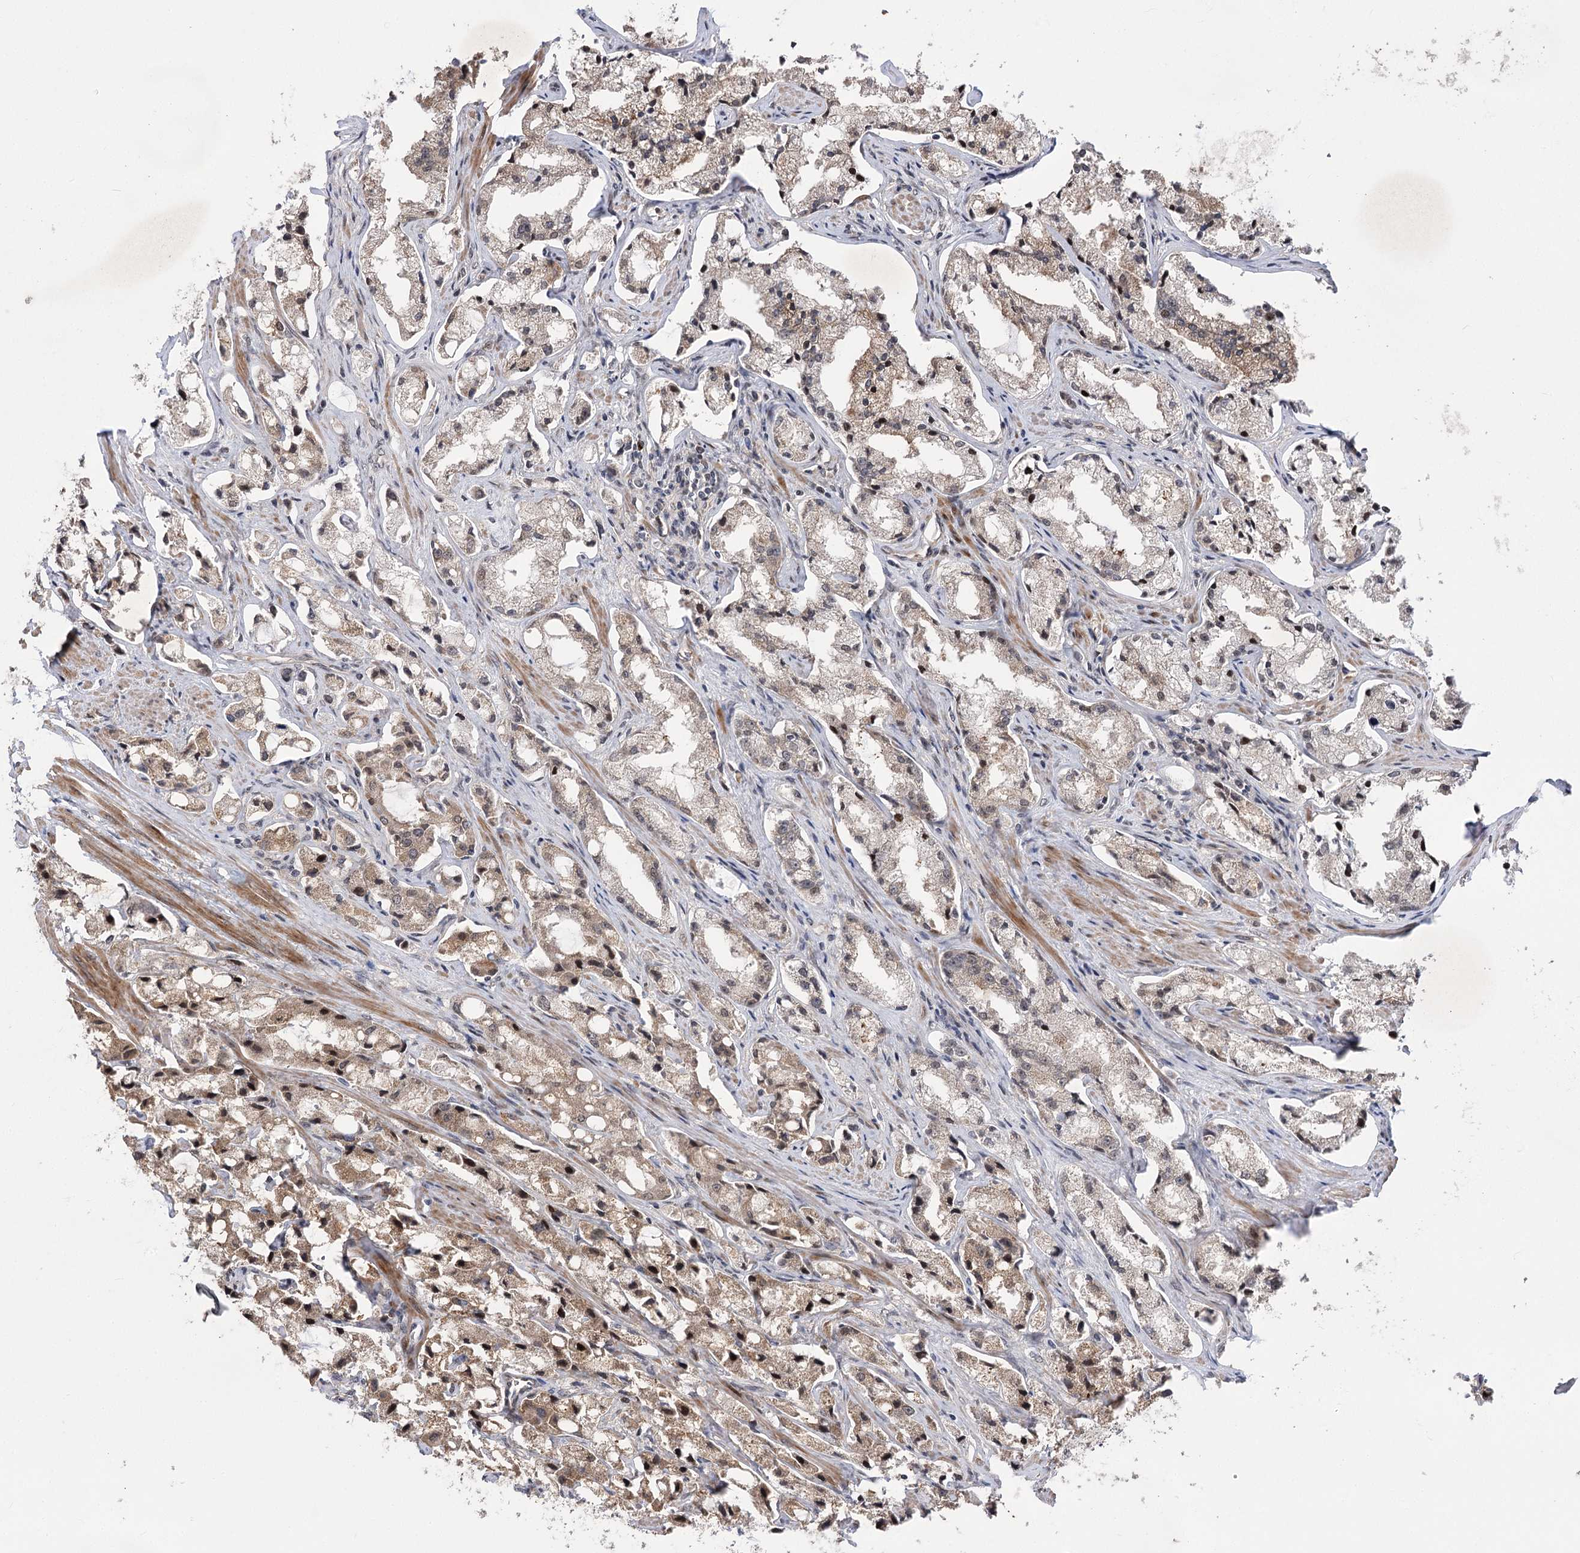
{"staining": {"intensity": "weak", "quantity": "25%-75%", "location": "cytoplasmic/membranous,nuclear"}, "tissue": "prostate cancer", "cell_type": "Tumor cells", "image_type": "cancer", "snomed": [{"axis": "morphology", "description": "Adenocarcinoma, High grade"}, {"axis": "topography", "description": "Prostate"}], "caption": "Adenocarcinoma (high-grade) (prostate) was stained to show a protein in brown. There is low levels of weak cytoplasmic/membranous and nuclear staining in approximately 25%-75% of tumor cells.", "gene": "TENM2", "patient": {"sex": "male", "age": 66}}